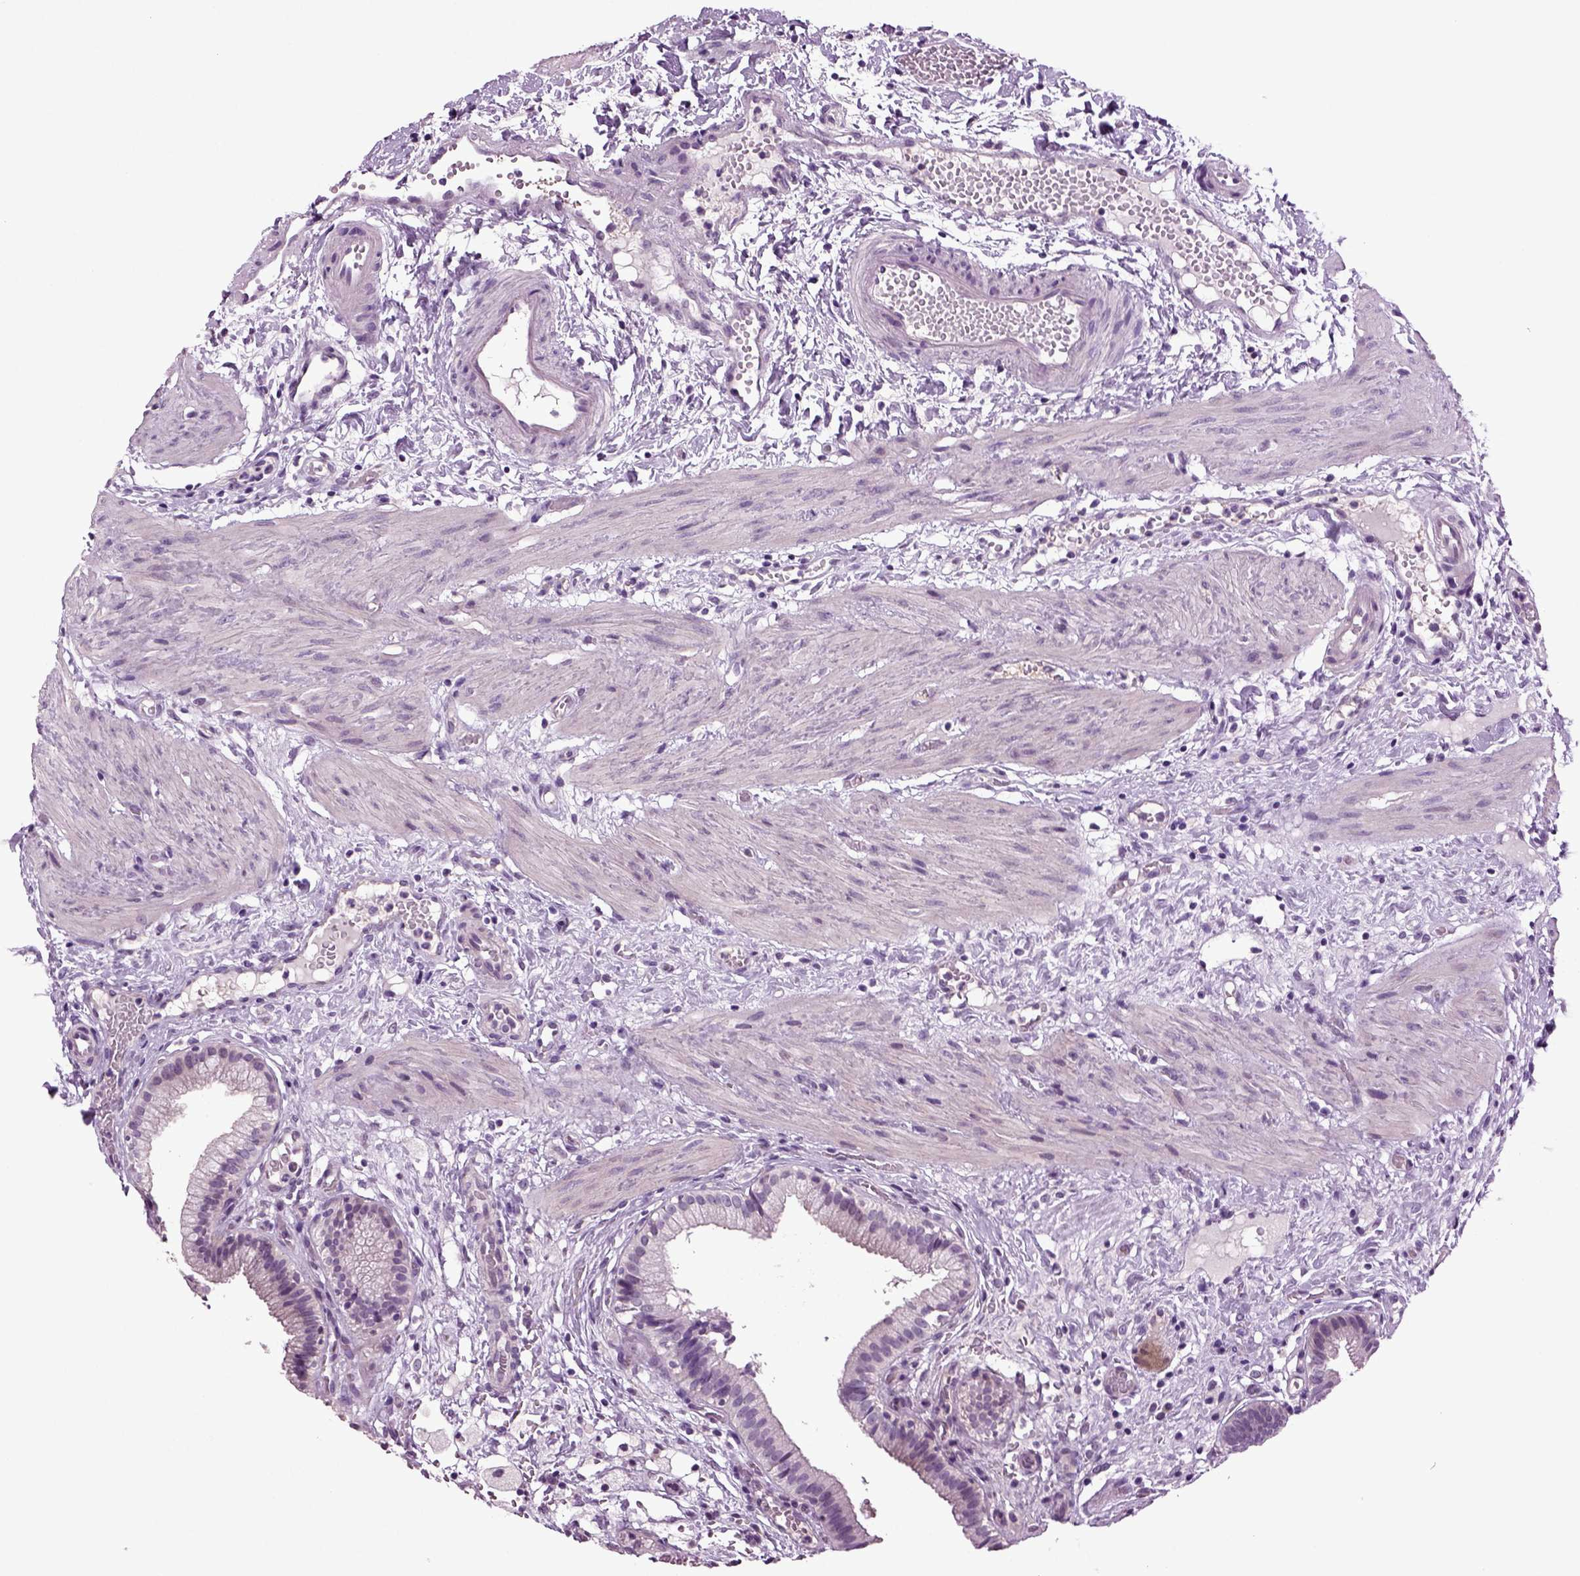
{"staining": {"intensity": "negative", "quantity": "none", "location": "none"}, "tissue": "gallbladder", "cell_type": "Glandular cells", "image_type": "normal", "snomed": [{"axis": "morphology", "description": "Normal tissue, NOS"}, {"axis": "topography", "description": "Gallbladder"}], "caption": "Immunohistochemistry (IHC) photomicrograph of benign gallbladder: gallbladder stained with DAB (3,3'-diaminobenzidine) displays no significant protein expression in glandular cells. (DAB (3,3'-diaminobenzidine) immunohistochemistry with hematoxylin counter stain).", "gene": "PLCH2", "patient": {"sex": "female", "age": 24}}